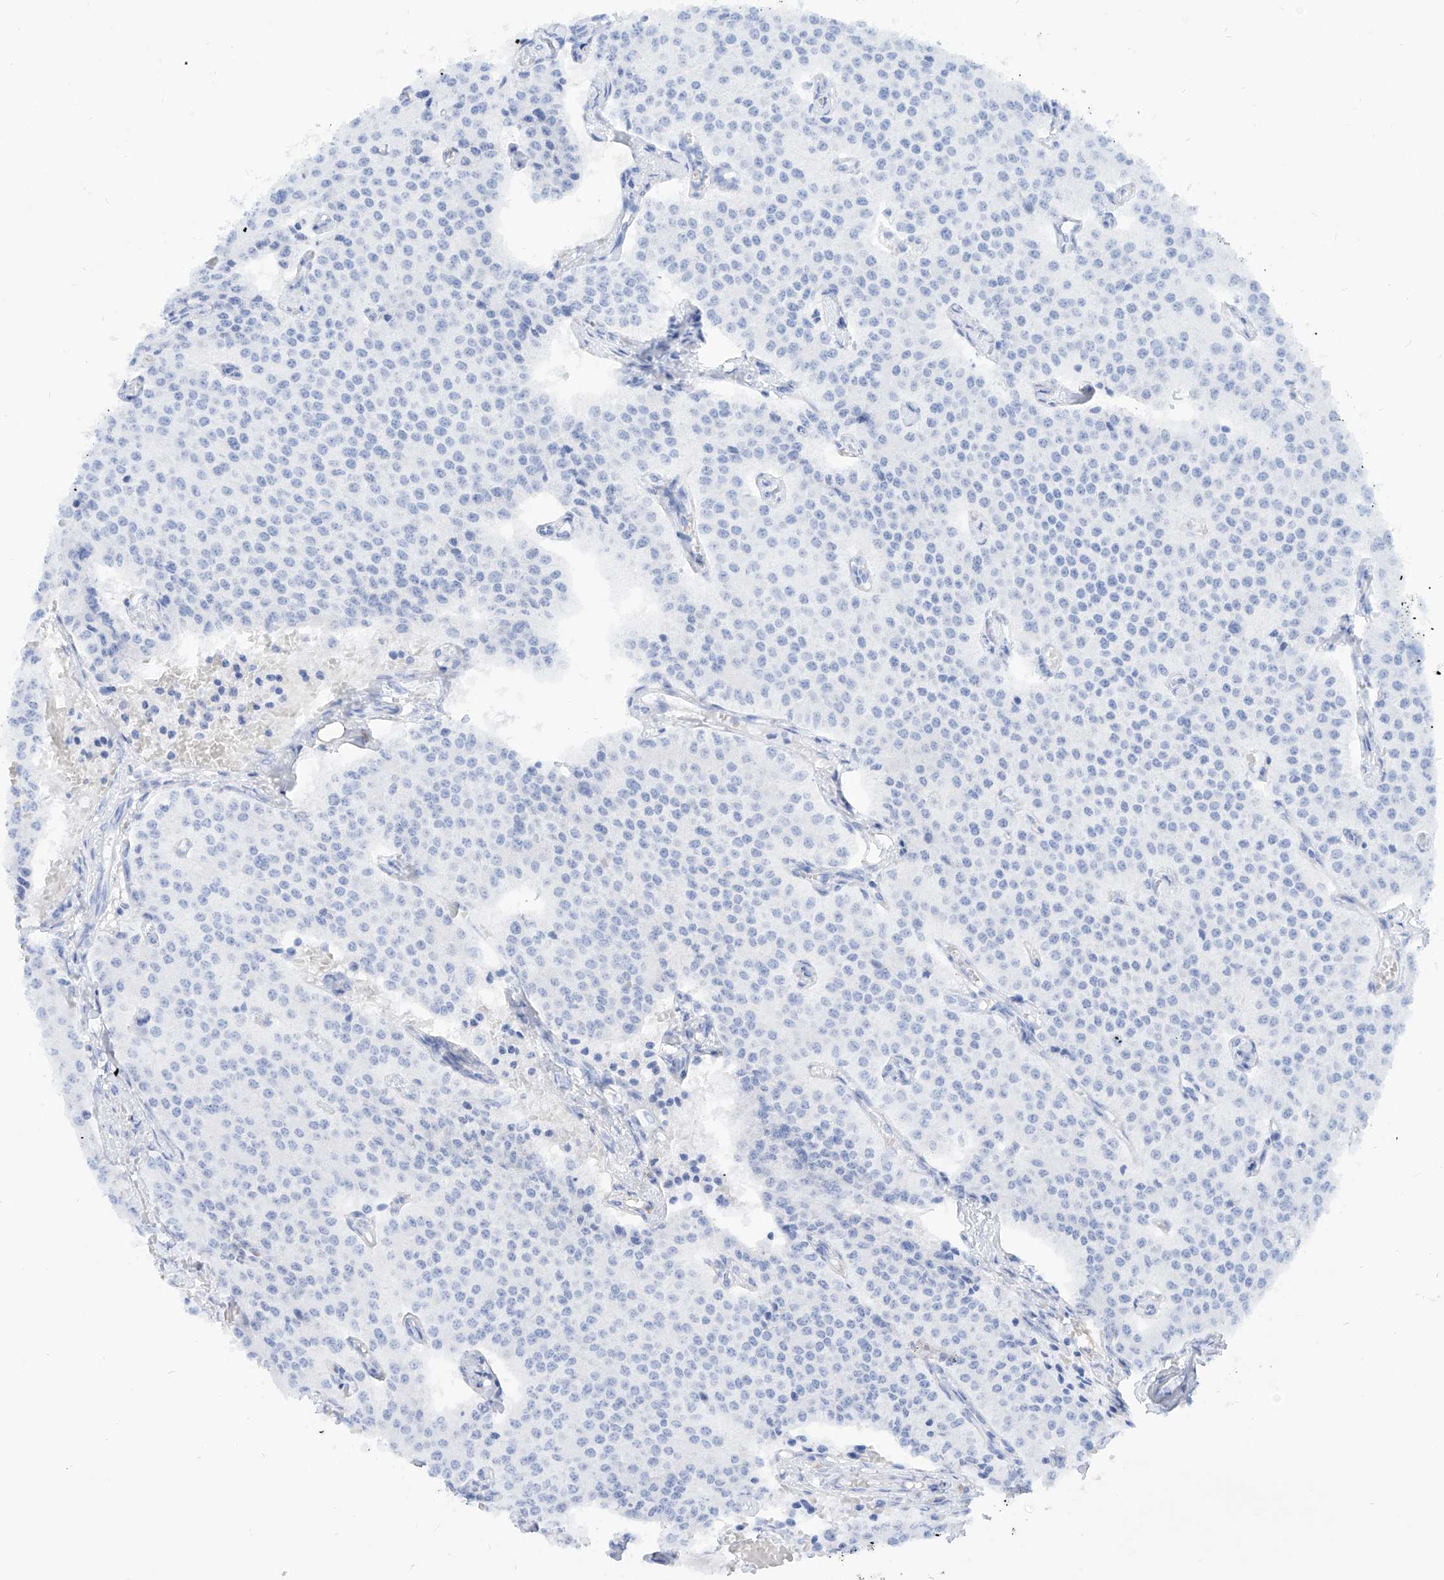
{"staining": {"intensity": "negative", "quantity": "none", "location": "none"}, "tissue": "carcinoid", "cell_type": "Tumor cells", "image_type": "cancer", "snomed": [{"axis": "morphology", "description": "Carcinoid, malignant, NOS"}, {"axis": "topography", "description": "Colon"}], "caption": "Carcinoid (malignant) stained for a protein using immunohistochemistry (IHC) demonstrates no staining tumor cells.", "gene": "PDXK", "patient": {"sex": "female", "age": 52}}